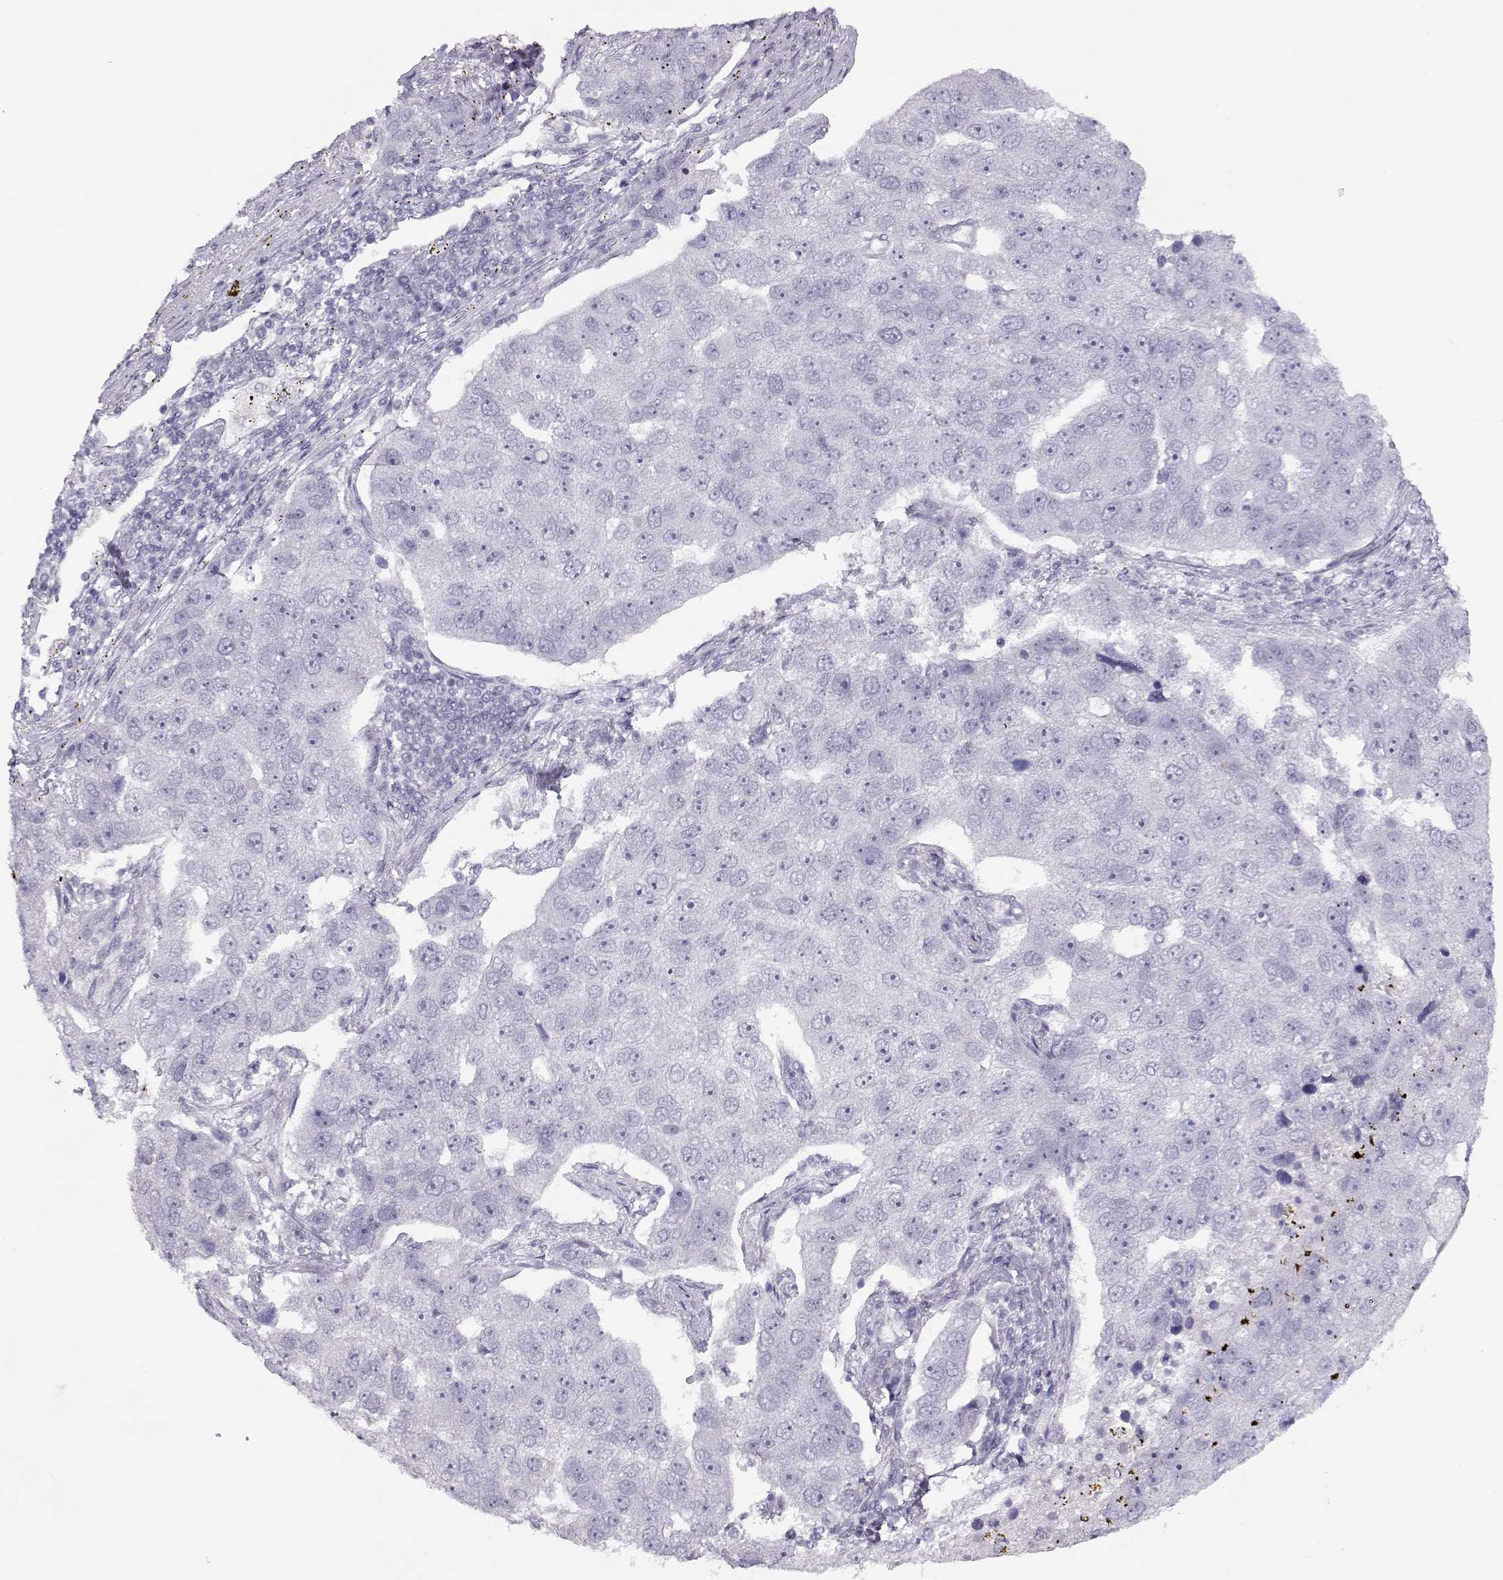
{"staining": {"intensity": "negative", "quantity": "none", "location": "none"}, "tissue": "pancreatic cancer", "cell_type": "Tumor cells", "image_type": "cancer", "snomed": [{"axis": "morphology", "description": "Adenocarcinoma, NOS"}, {"axis": "topography", "description": "Pancreas"}], "caption": "An immunohistochemistry (IHC) micrograph of pancreatic cancer (adenocarcinoma) is shown. There is no staining in tumor cells of pancreatic cancer (adenocarcinoma).", "gene": "IMPG1", "patient": {"sex": "female", "age": 61}}